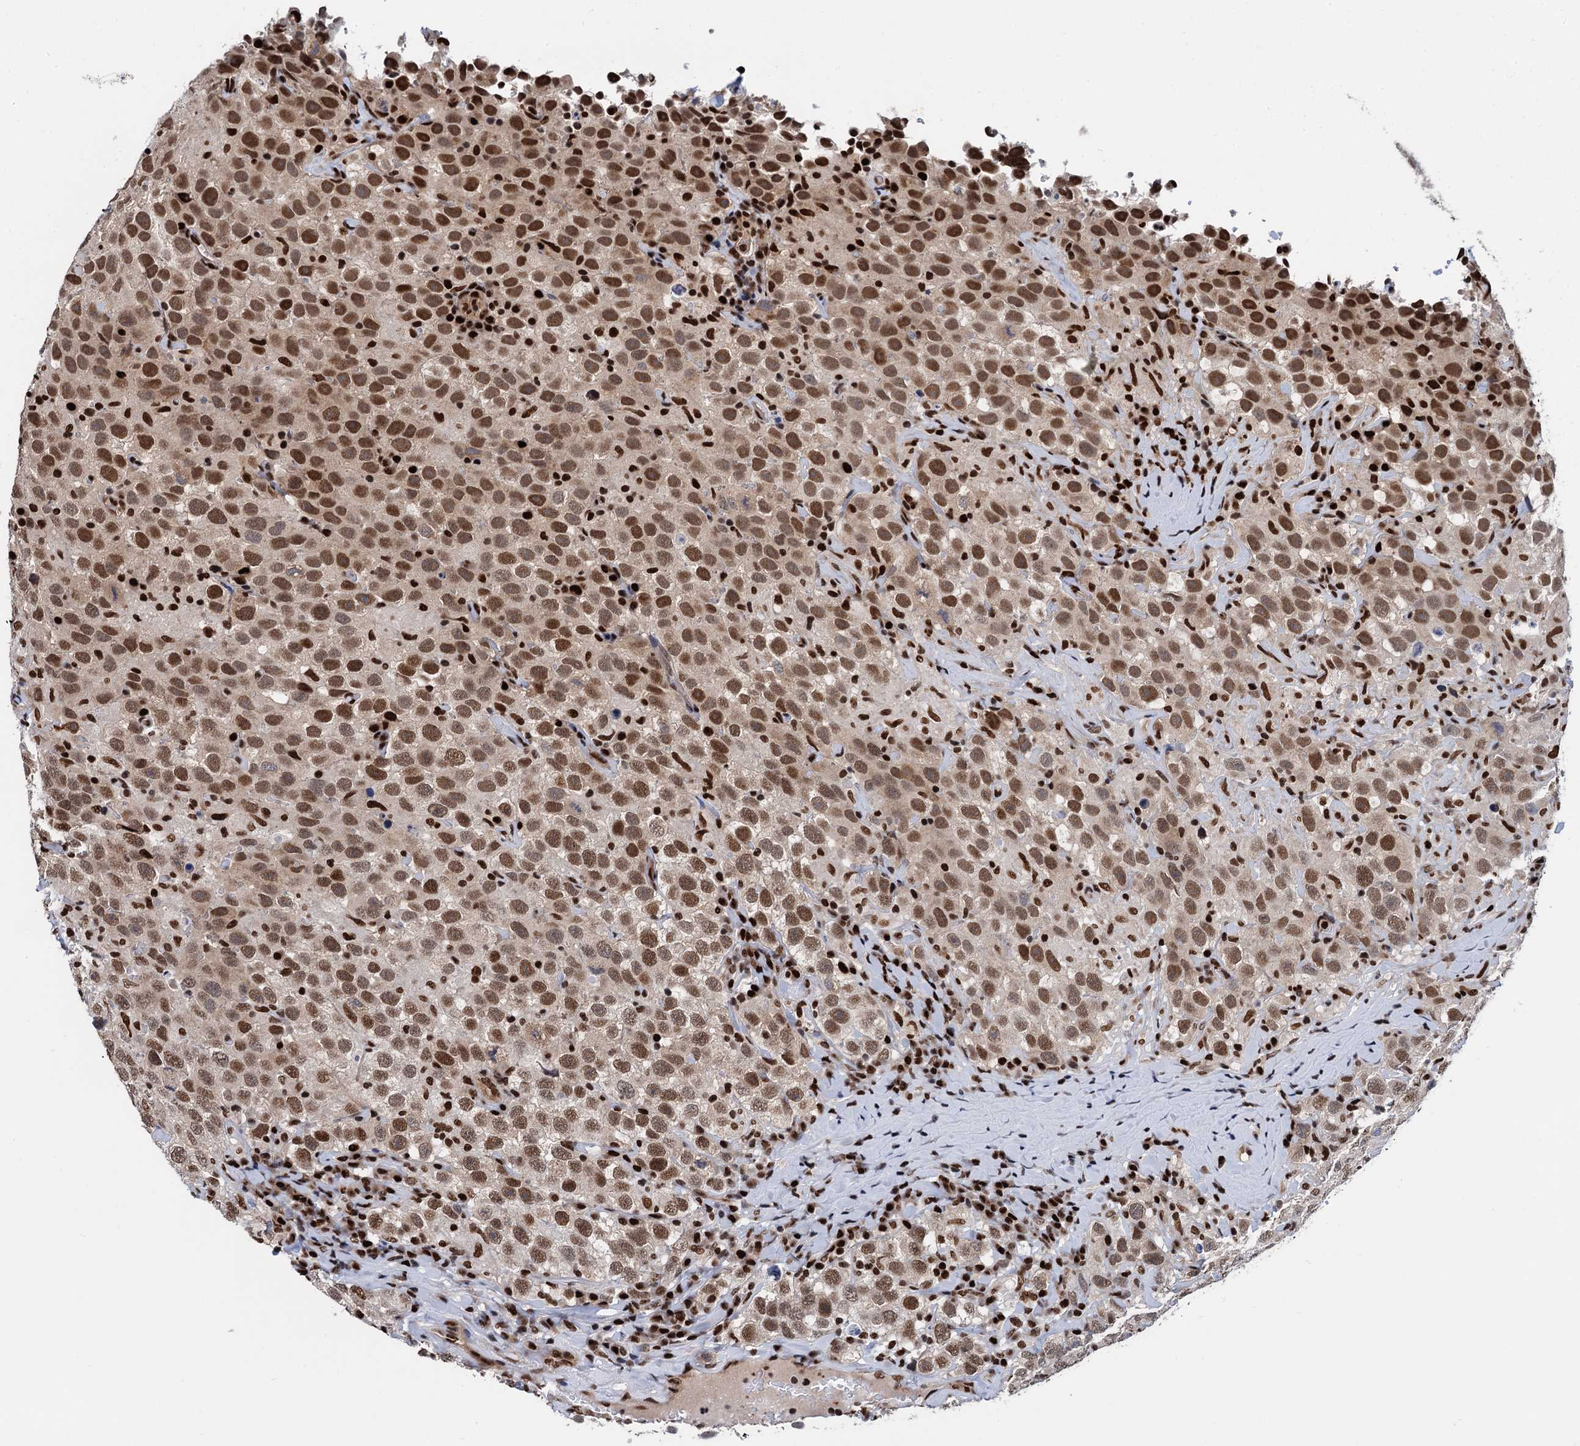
{"staining": {"intensity": "moderate", "quantity": ">75%", "location": "nuclear"}, "tissue": "testis cancer", "cell_type": "Tumor cells", "image_type": "cancer", "snomed": [{"axis": "morphology", "description": "Seminoma, NOS"}, {"axis": "topography", "description": "Testis"}], "caption": "About >75% of tumor cells in testis cancer show moderate nuclear protein staining as visualized by brown immunohistochemical staining.", "gene": "PPP4R1", "patient": {"sex": "male", "age": 41}}